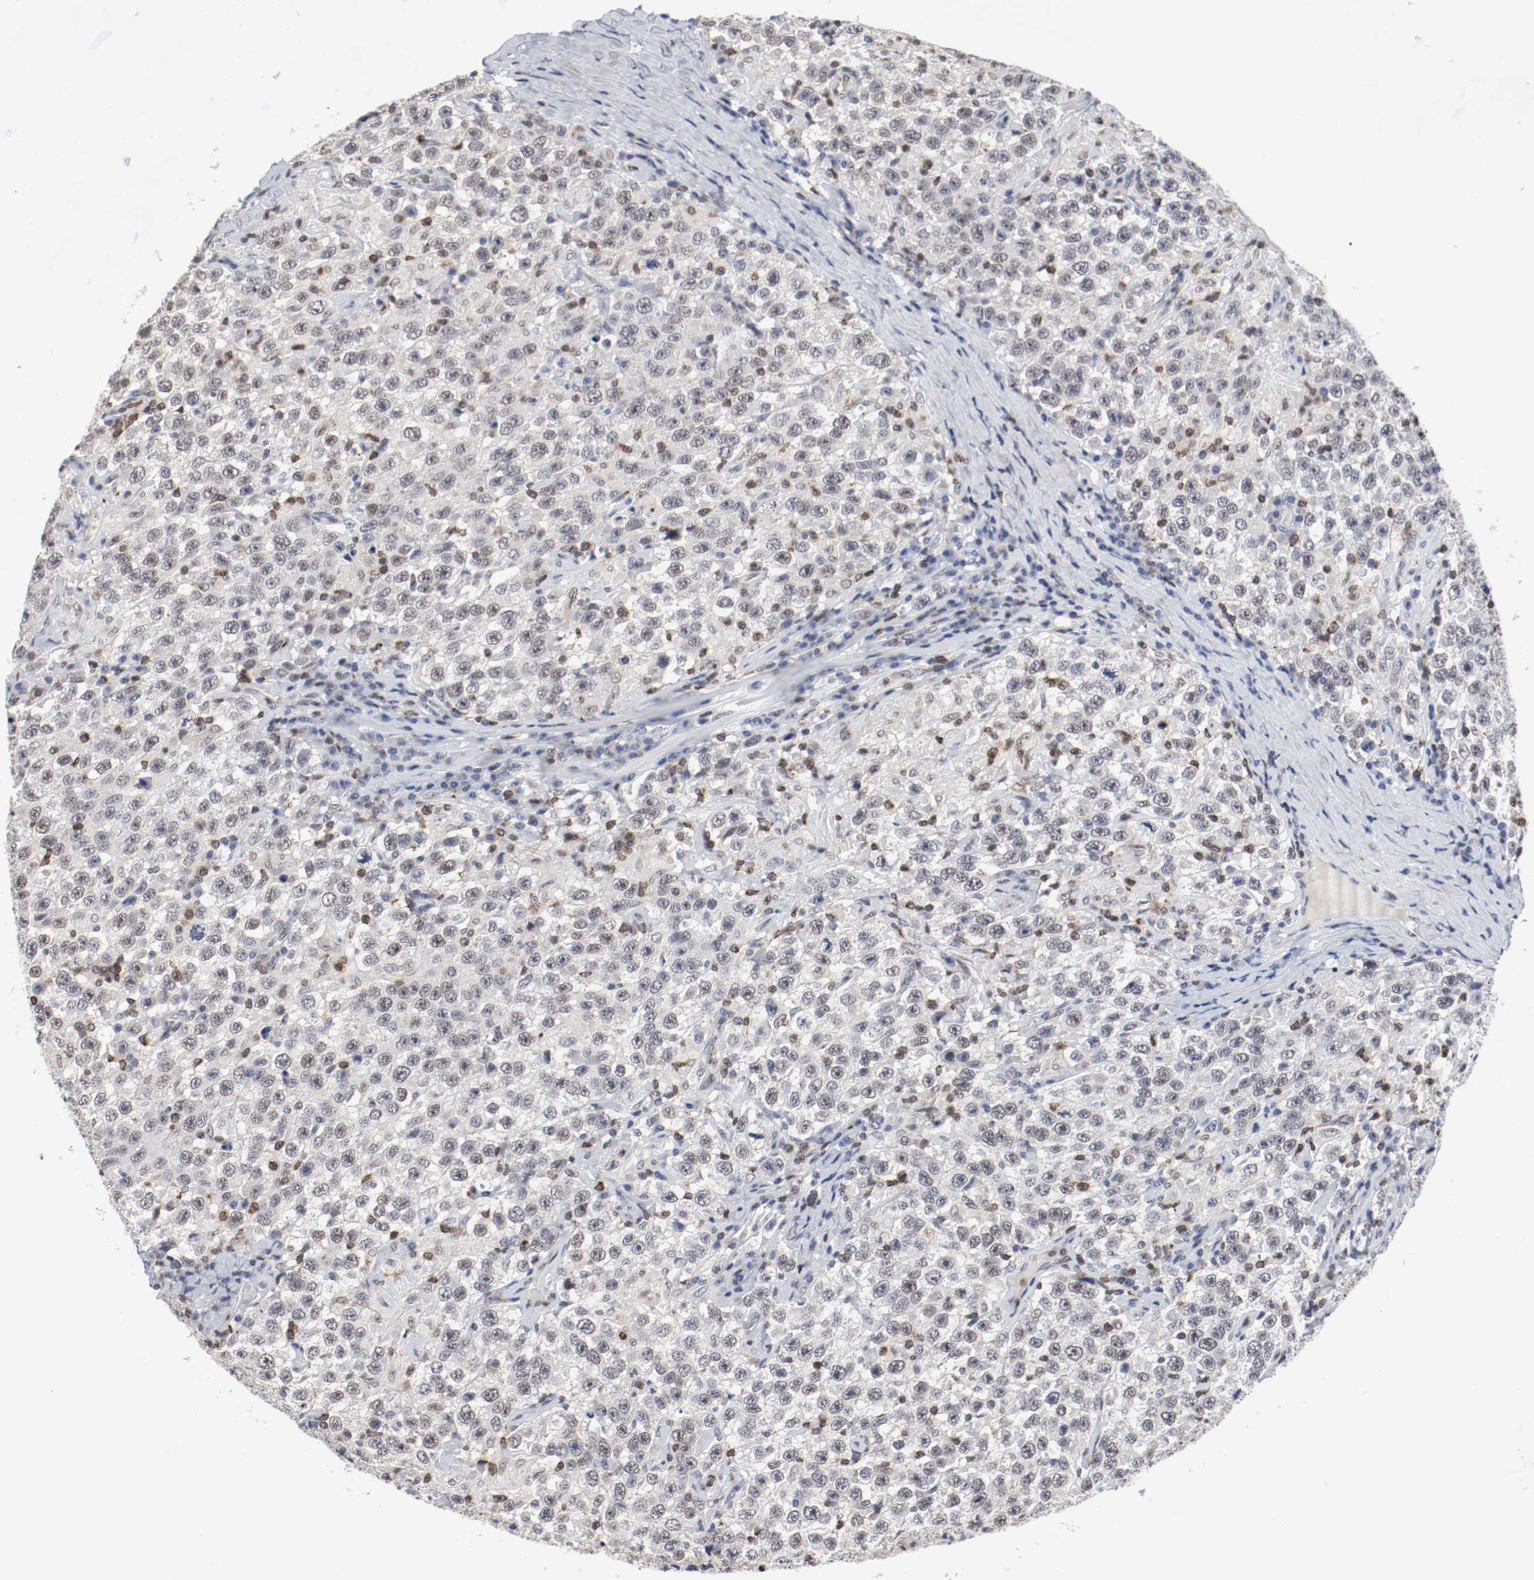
{"staining": {"intensity": "negative", "quantity": "none", "location": "none"}, "tissue": "testis cancer", "cell_type": "Tumor cells", "image_type": "cancer", "snomed": [{"axis": "morphology", "description": "Seminoma, NOS"}, {"axis": "topography", "description": "Testis"}], "caption": "Testis seminoma was stained to show a protein in brown. There is no significant staining in tumor cells.", "gene": "JUND", "patient": {"sex": "male", "age": 41}}